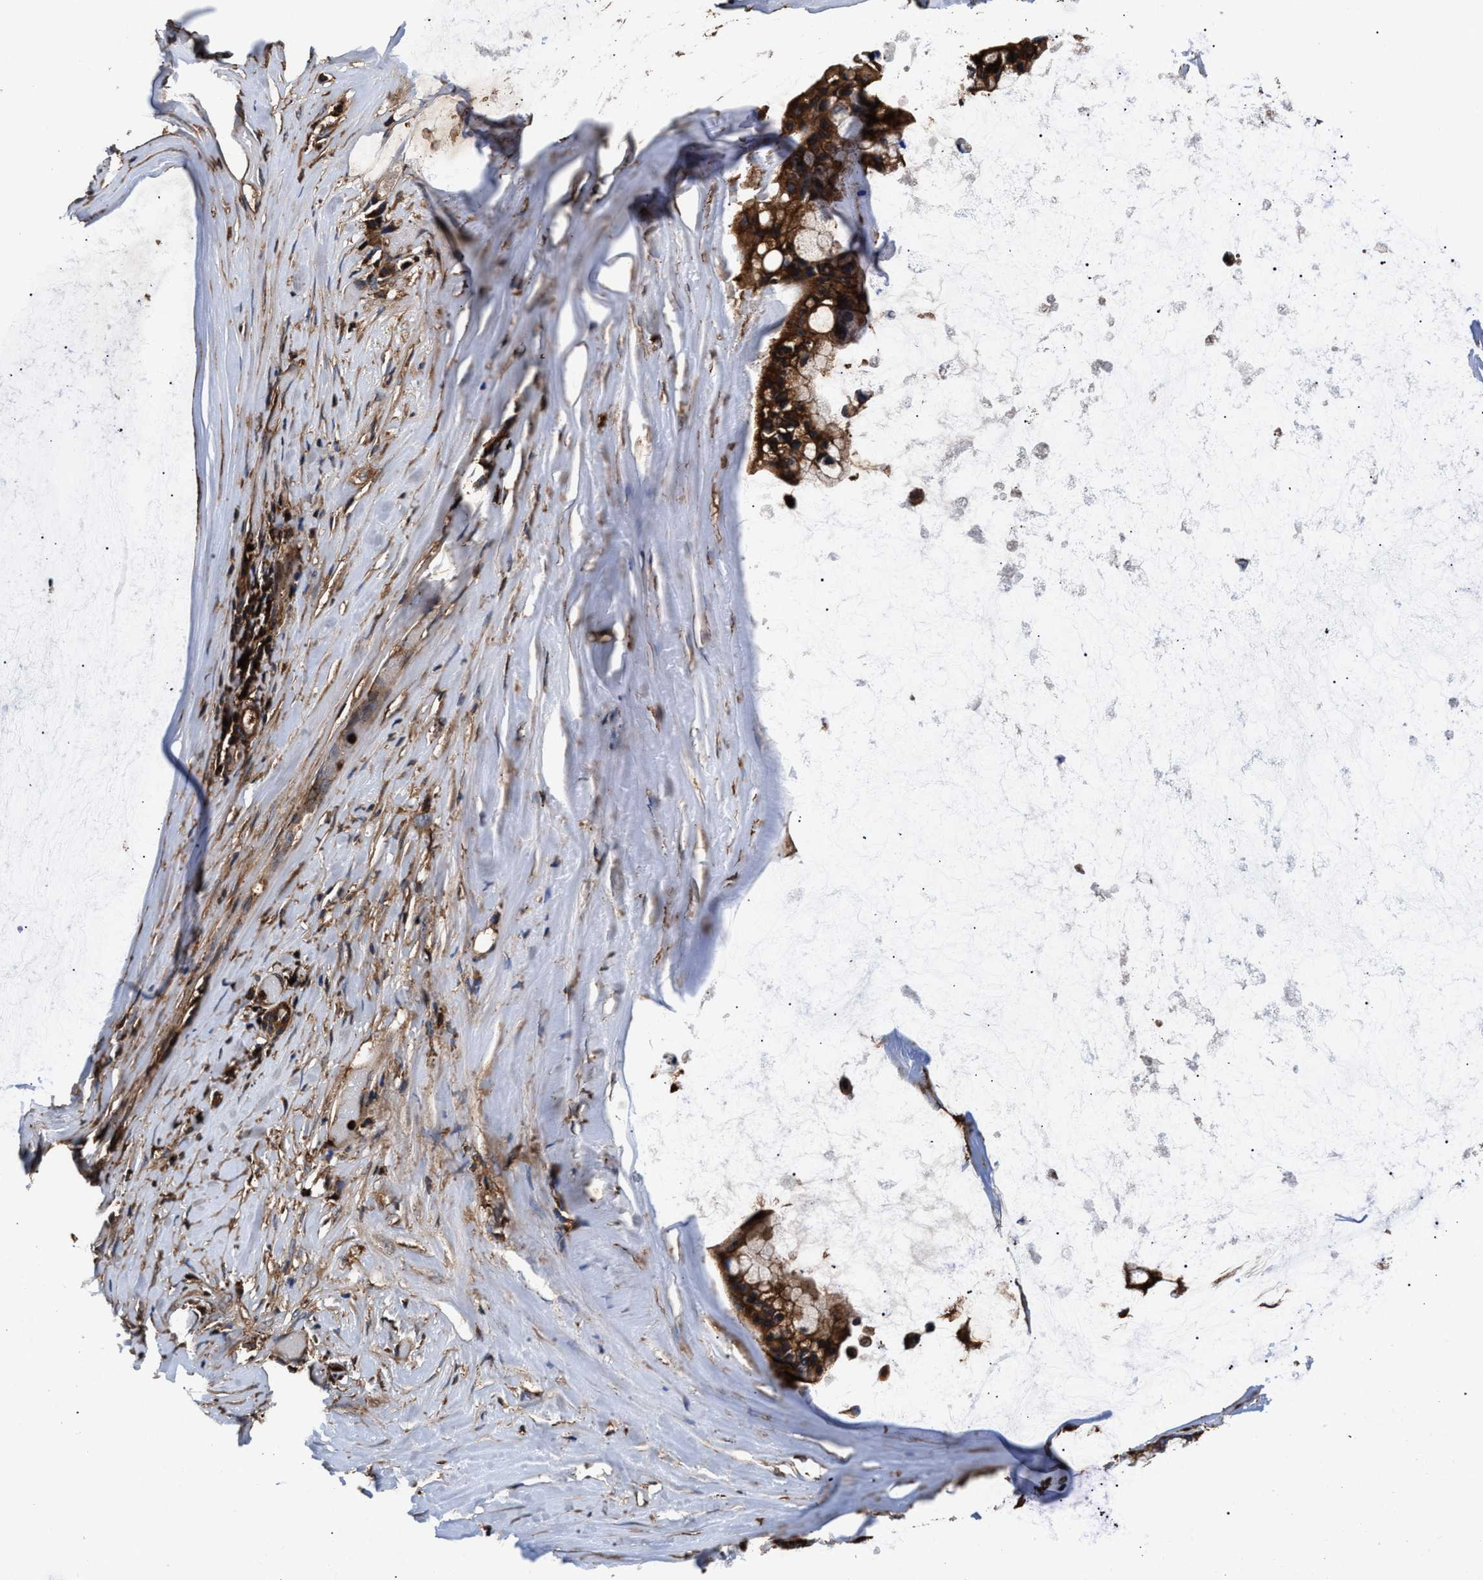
{"staining": {"intensity": "strong", "quantity": ">75%", "location": "cytoplasmic/membranous"}, "tissue": "ovarian cancer", "cell_type": "Tumor cells", "image_type": "cancer", "snomed": [{"axis": "morphology", "description": "Cystadenocarcinoma, mucinous, NOS"}, {"axis": "topography", "description": "Ovary"}], "caption": "Mucinous cystadenocarcinoma (ovarian) stained for a protein (brown) displays strong cytoplasmic/membranous positive staining in about >75% of tumor cells.", "gene": "KYAT1", "patient": {"sex": "female", "age": 39}}